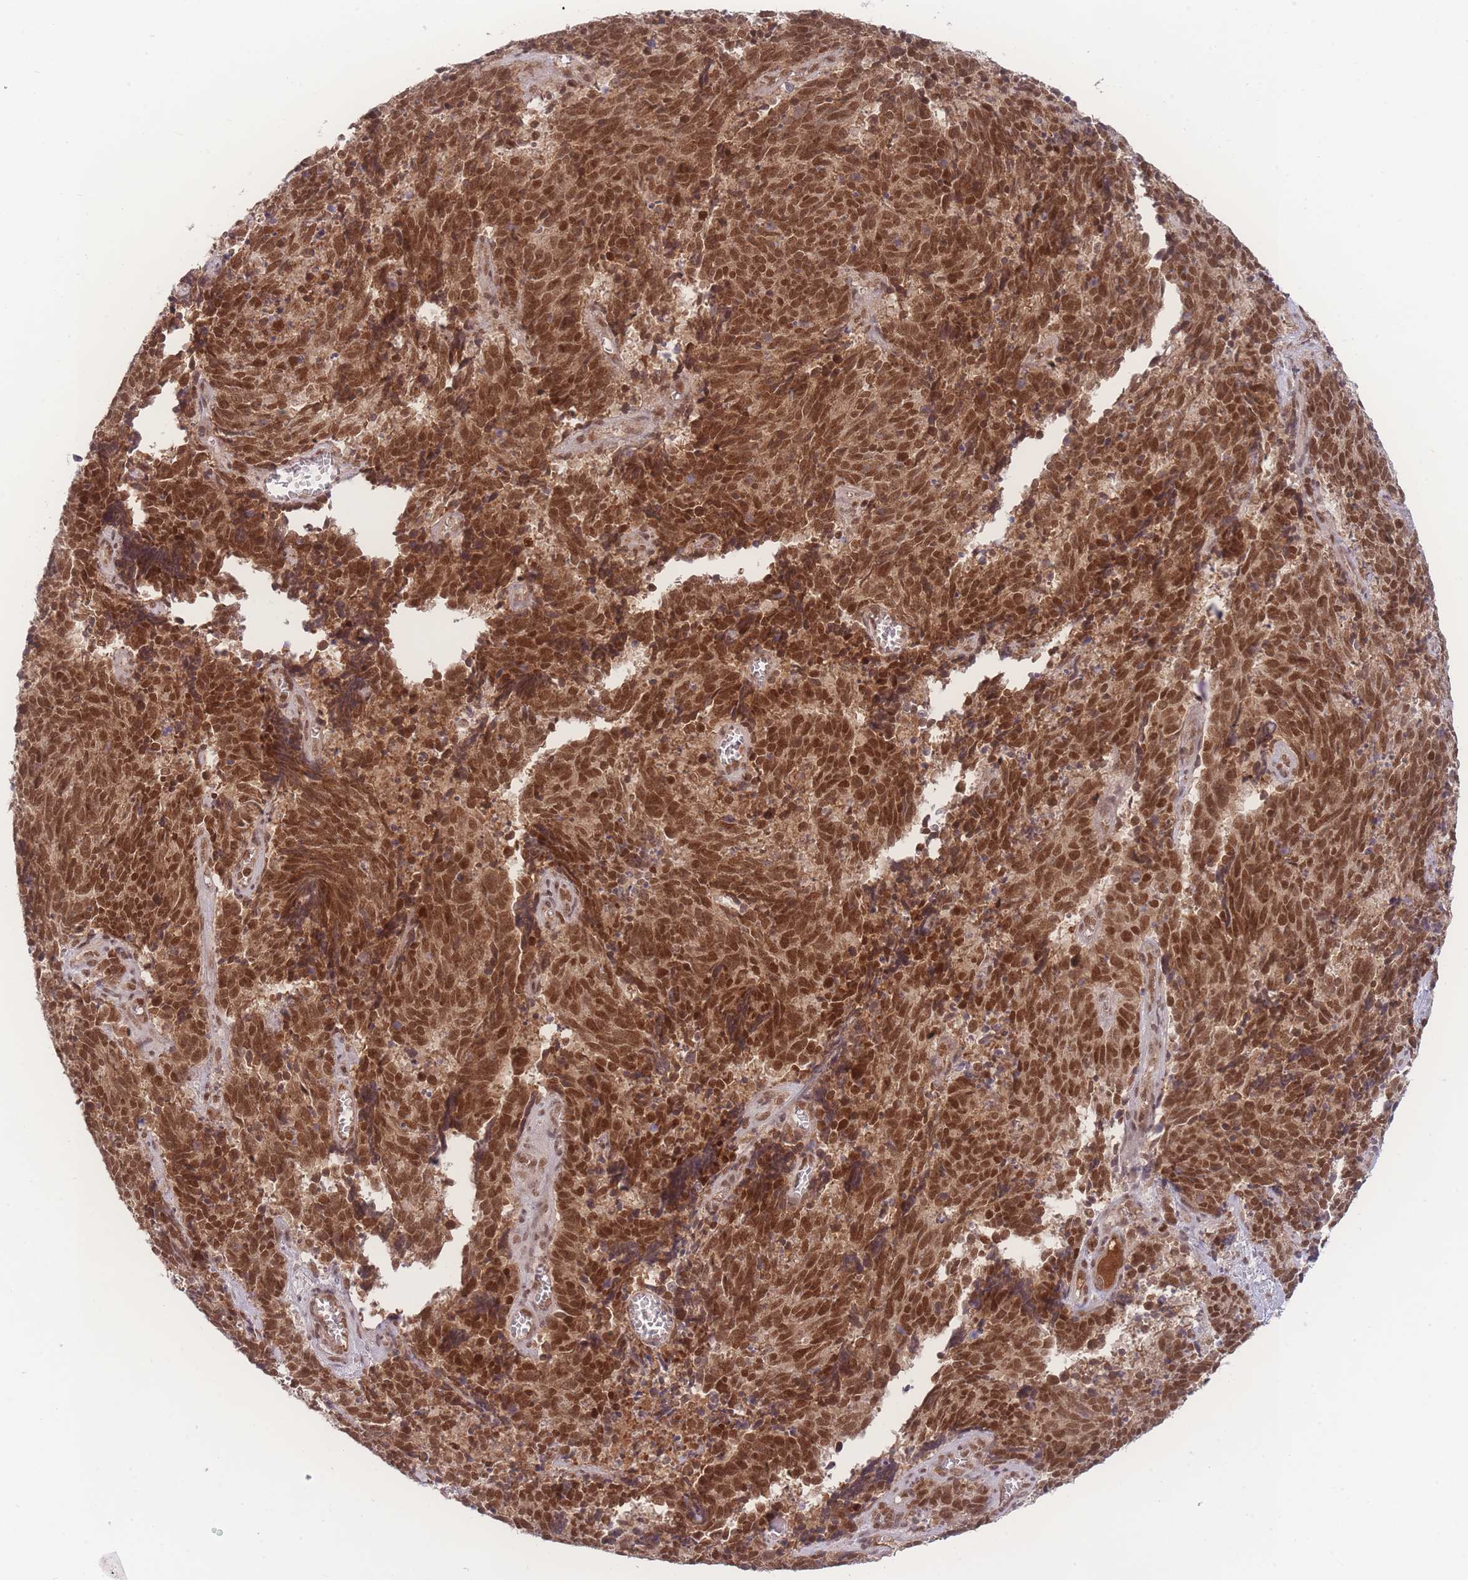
{"staining": {"intensity": "strong", "quantity": ">75%", "location": "nuclear"}, "tissue": "cervical cancer", "cell_type": "Tumor cells", "image_type": "cancer", "snomed": [{"axis": "morphology", "description": "Squamous cell carcinoma, NOS"}, {"axis": "topography", "description": "Cervix"}], "caption": "A photomicrograph showing strong nuclear expression in approximately >75% of tumor cells in cervical cancer (squamous cell carcinoma), as visualized by brown immunohistochemical staining.", "gene": "RAVER1", "patient": {"sex": "female", "age": 29}}